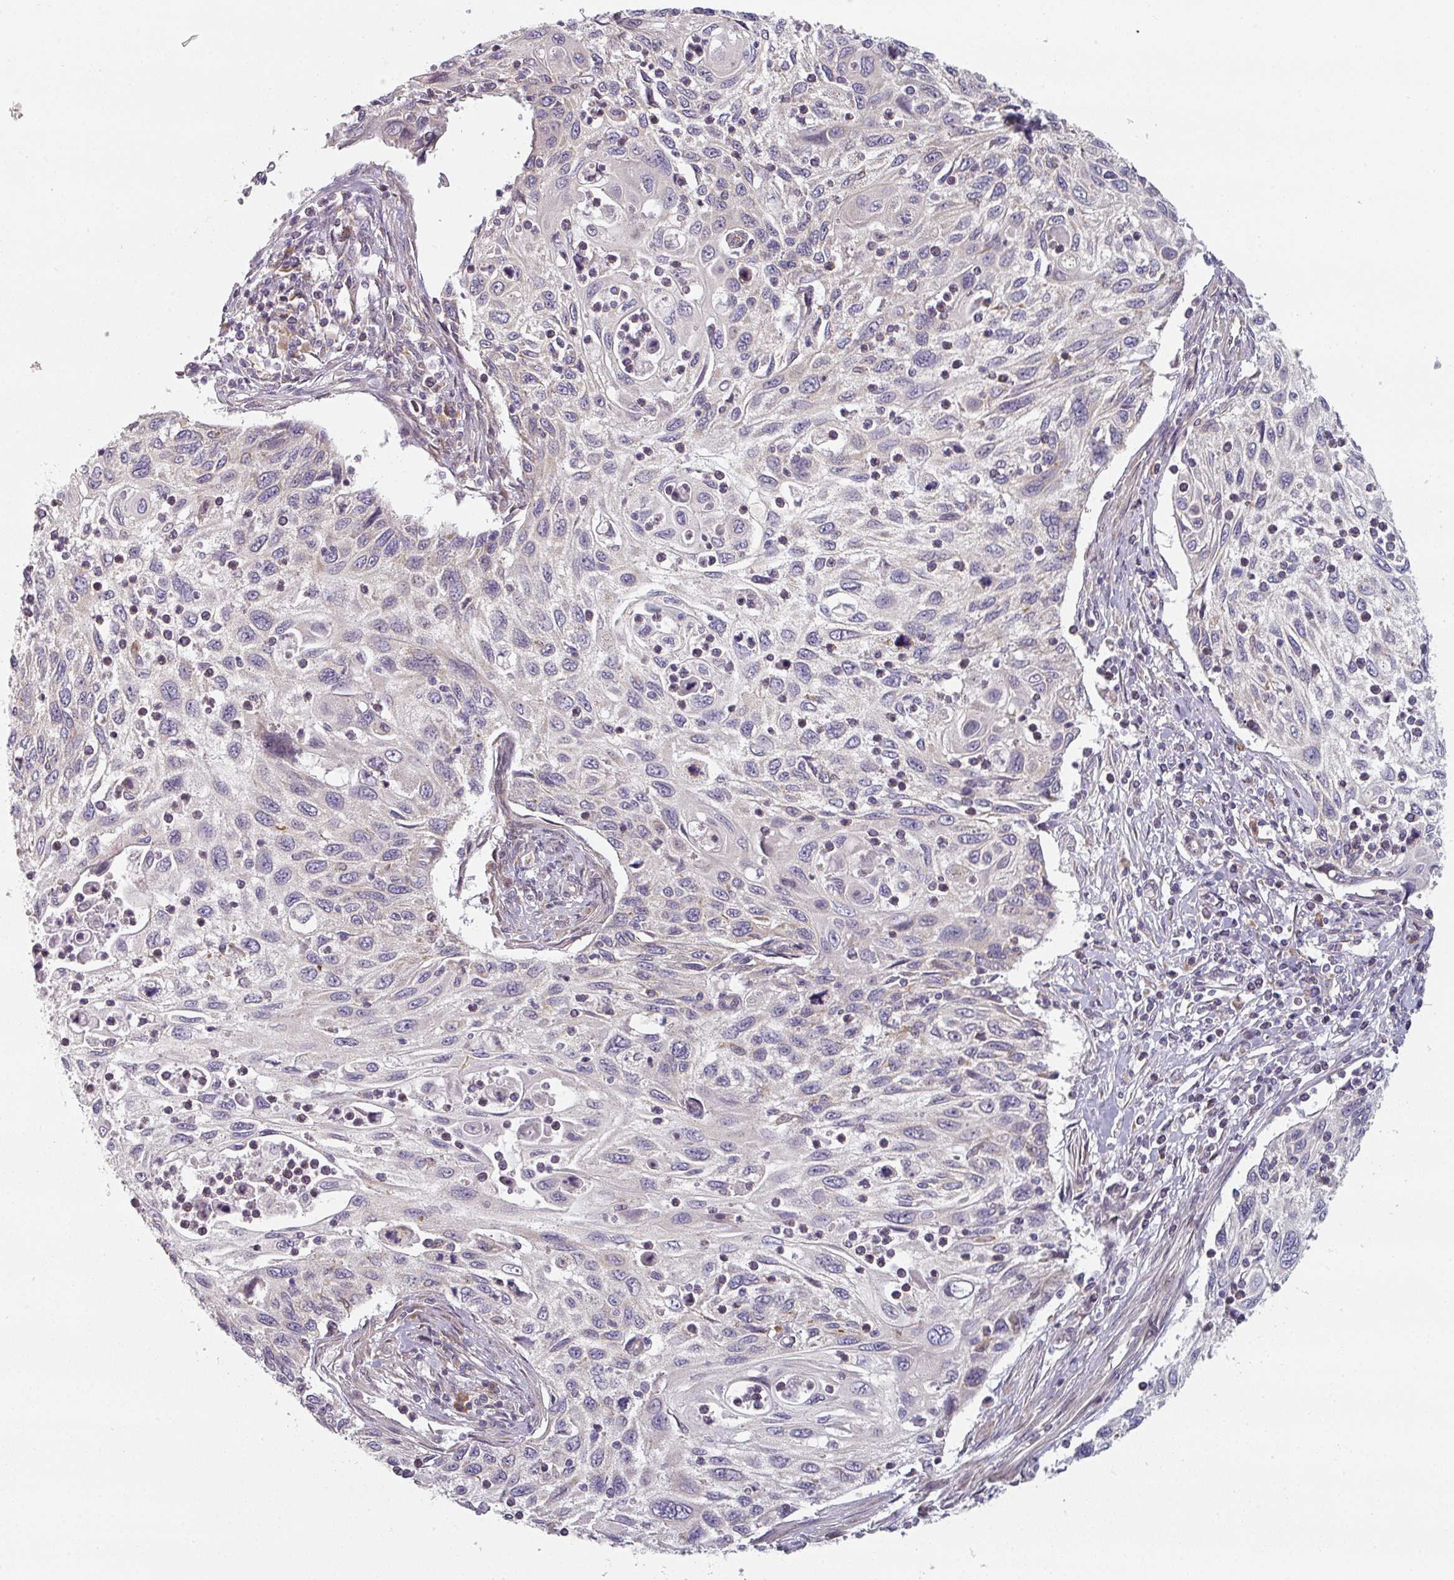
{"staining": {"intensity": "negative", "quantity": "none", "location": "none"}, "tissue": "cervical cancer", "cell_type": "Tumor cells", "image_type": "cancer", "snomed": [{"axis": "morphology", "description": "Squamous cell carcinoma, NOS"}, {"axis": "topography", "description": "Cervix"}], "caption": "Tumor cells are negative for brown protein staining in squamous cell carcinoma (cervical).", "gene": "TAPT1", "patient": {"sex": "female", "age": 70}}